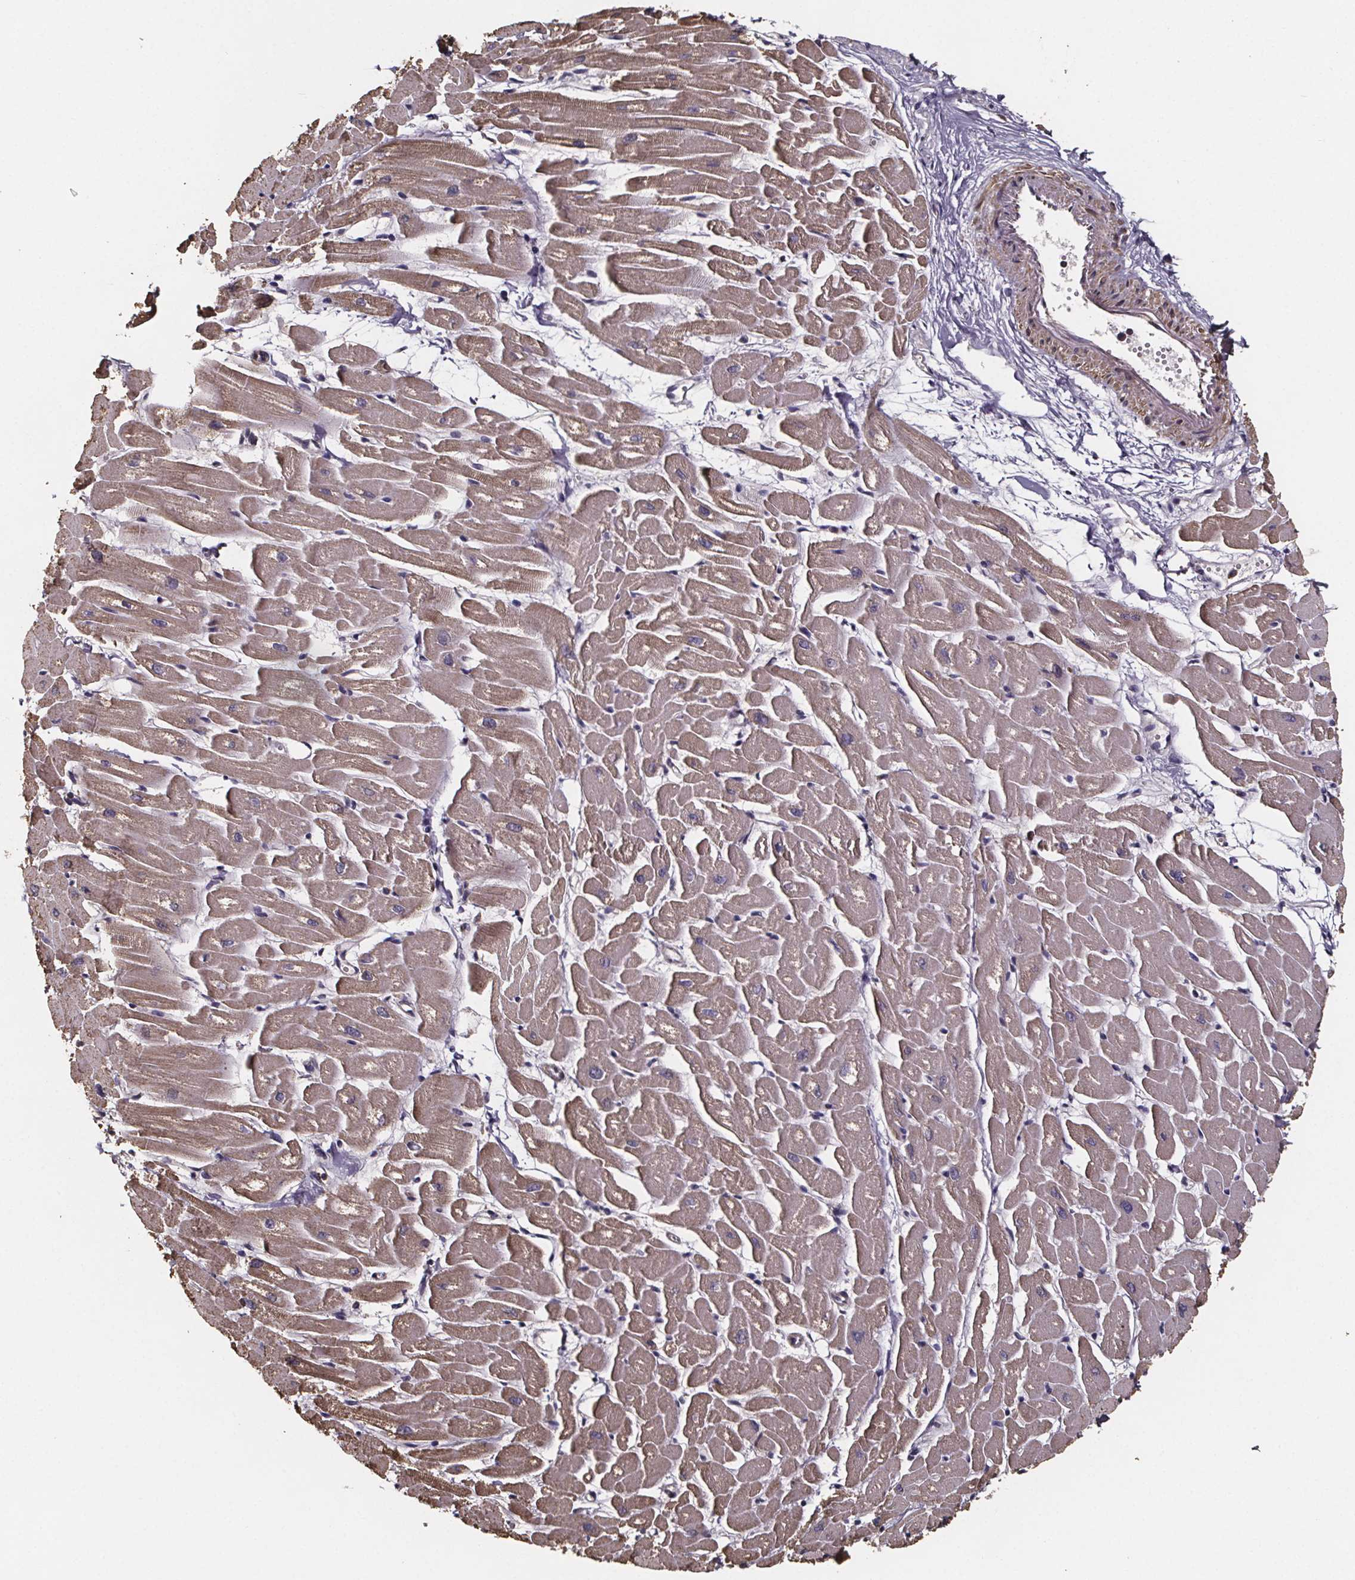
{"staining": {"intensity": "moderate", "quantity": ">75%", "location": "cytoplasmic/membranous"}, "tissue": "heart muscle", "cell_type": "Cardiomyocytes", "image_type": "normal", "snomed": [{"axis": "morphology", "description": "Normal tissue, NOS"}, {"axis": "topography", "description": "Heart"}], "caption": "Moderate cytoplasmic/membranous staining for a protein is seen in about >75% of cardiomyocytes of normal heart muscle using immunohistochemistry (IHC).", "gene": "SLC35D2", "patient": {"sex": "male", "age": 57}}